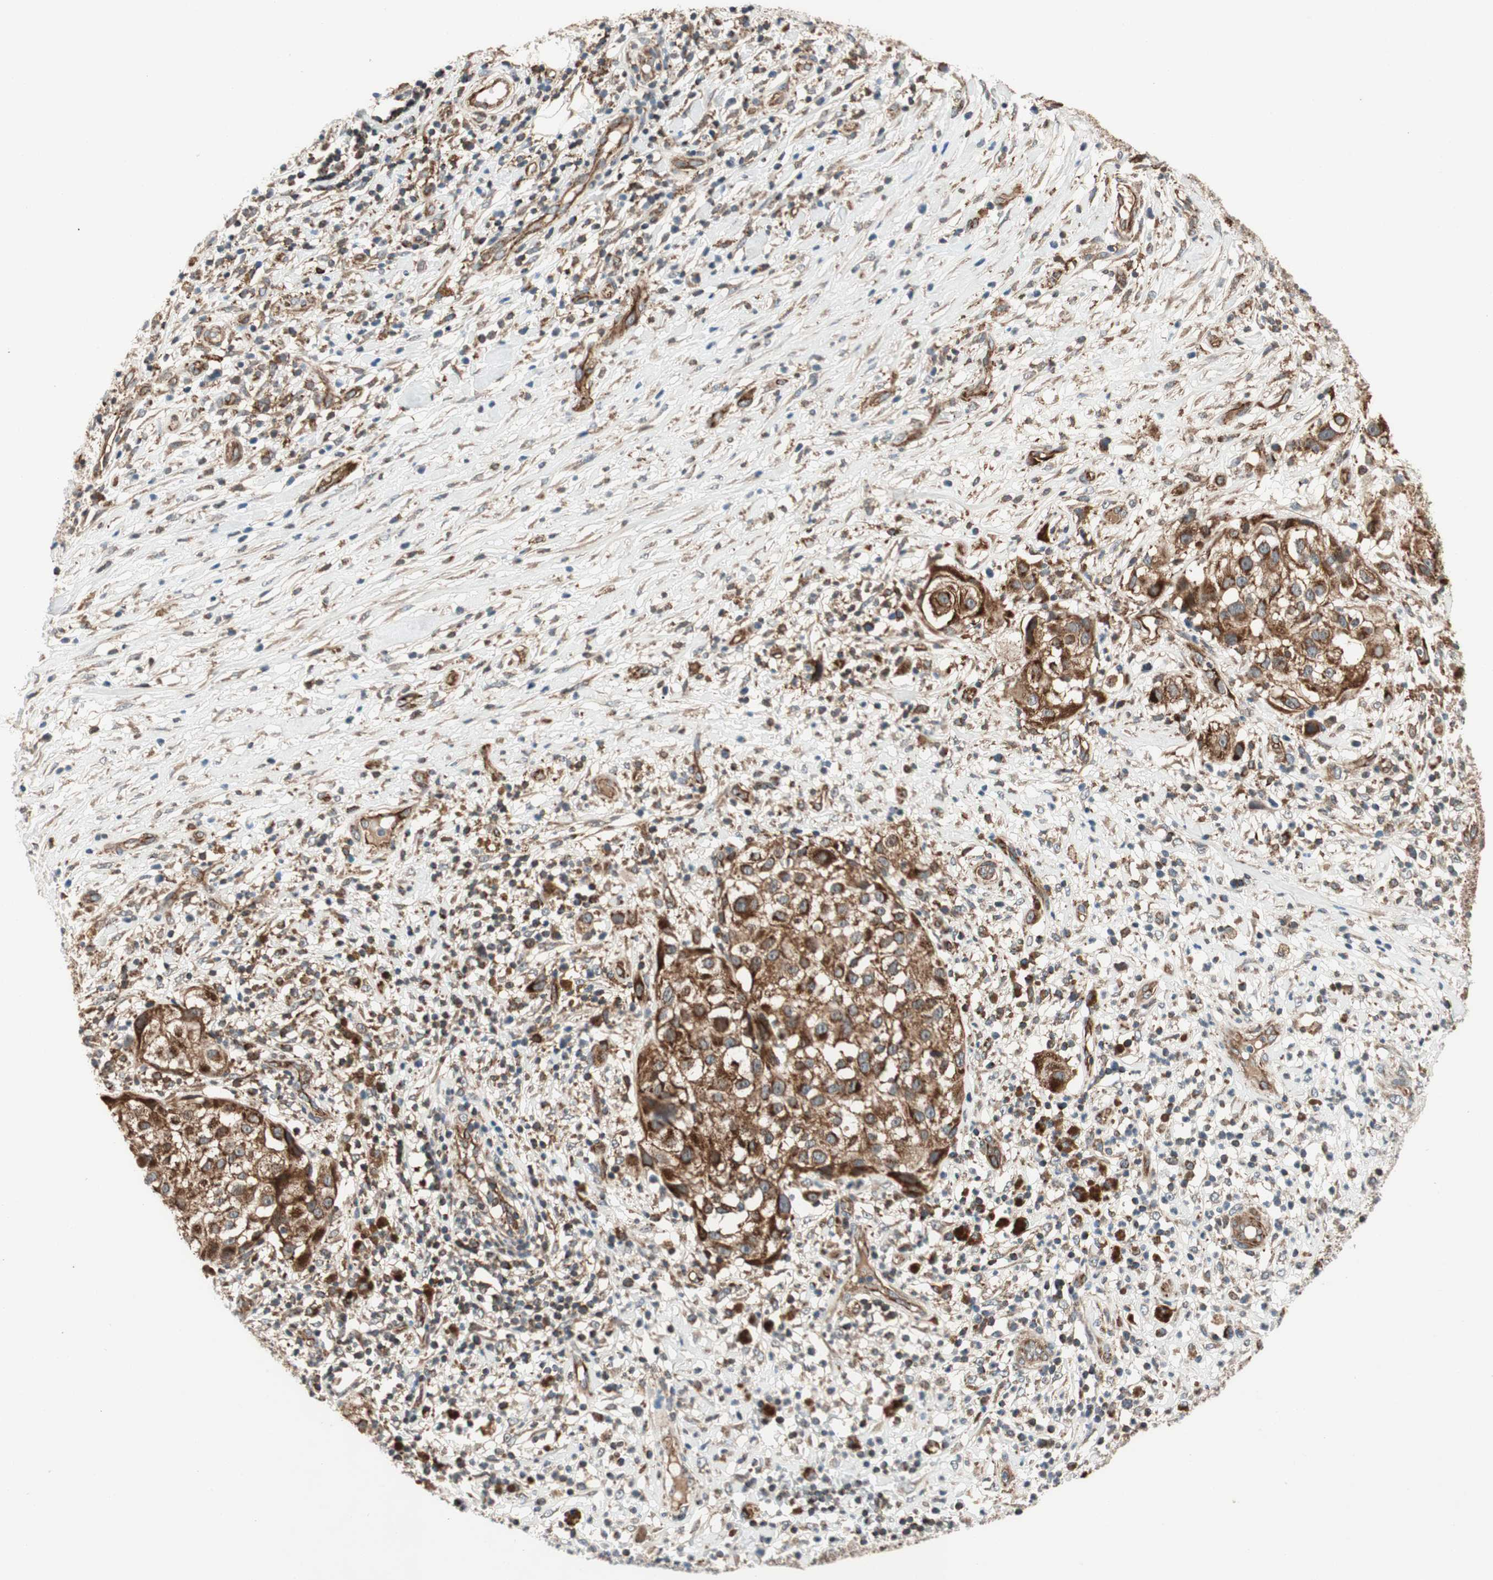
{"staining": {"intensity": "strong", "quantity": ">75%", "location": "cytoplasmic/membranous"}, "tissue": "melanoma", "cell_type": "Tumor cells", "image_type": "cancer", "snomed": [{"axis": "morphology", "description": "Necrosis, NOS"}, {"axis": "morphology", "description": "Malignant melanoma, NOS"}, {"axis": "topography", "description": "Skin"}], "caption": "Tumor cells display strong cytoplasmic/membranous staining in approximately >75% of cells in malignant melanoma. The protein of interest is shown in brown color, while the nuclei are stained blue.", "gene": "AKAP1", "patient": {"sex": "female", "age": 87}}